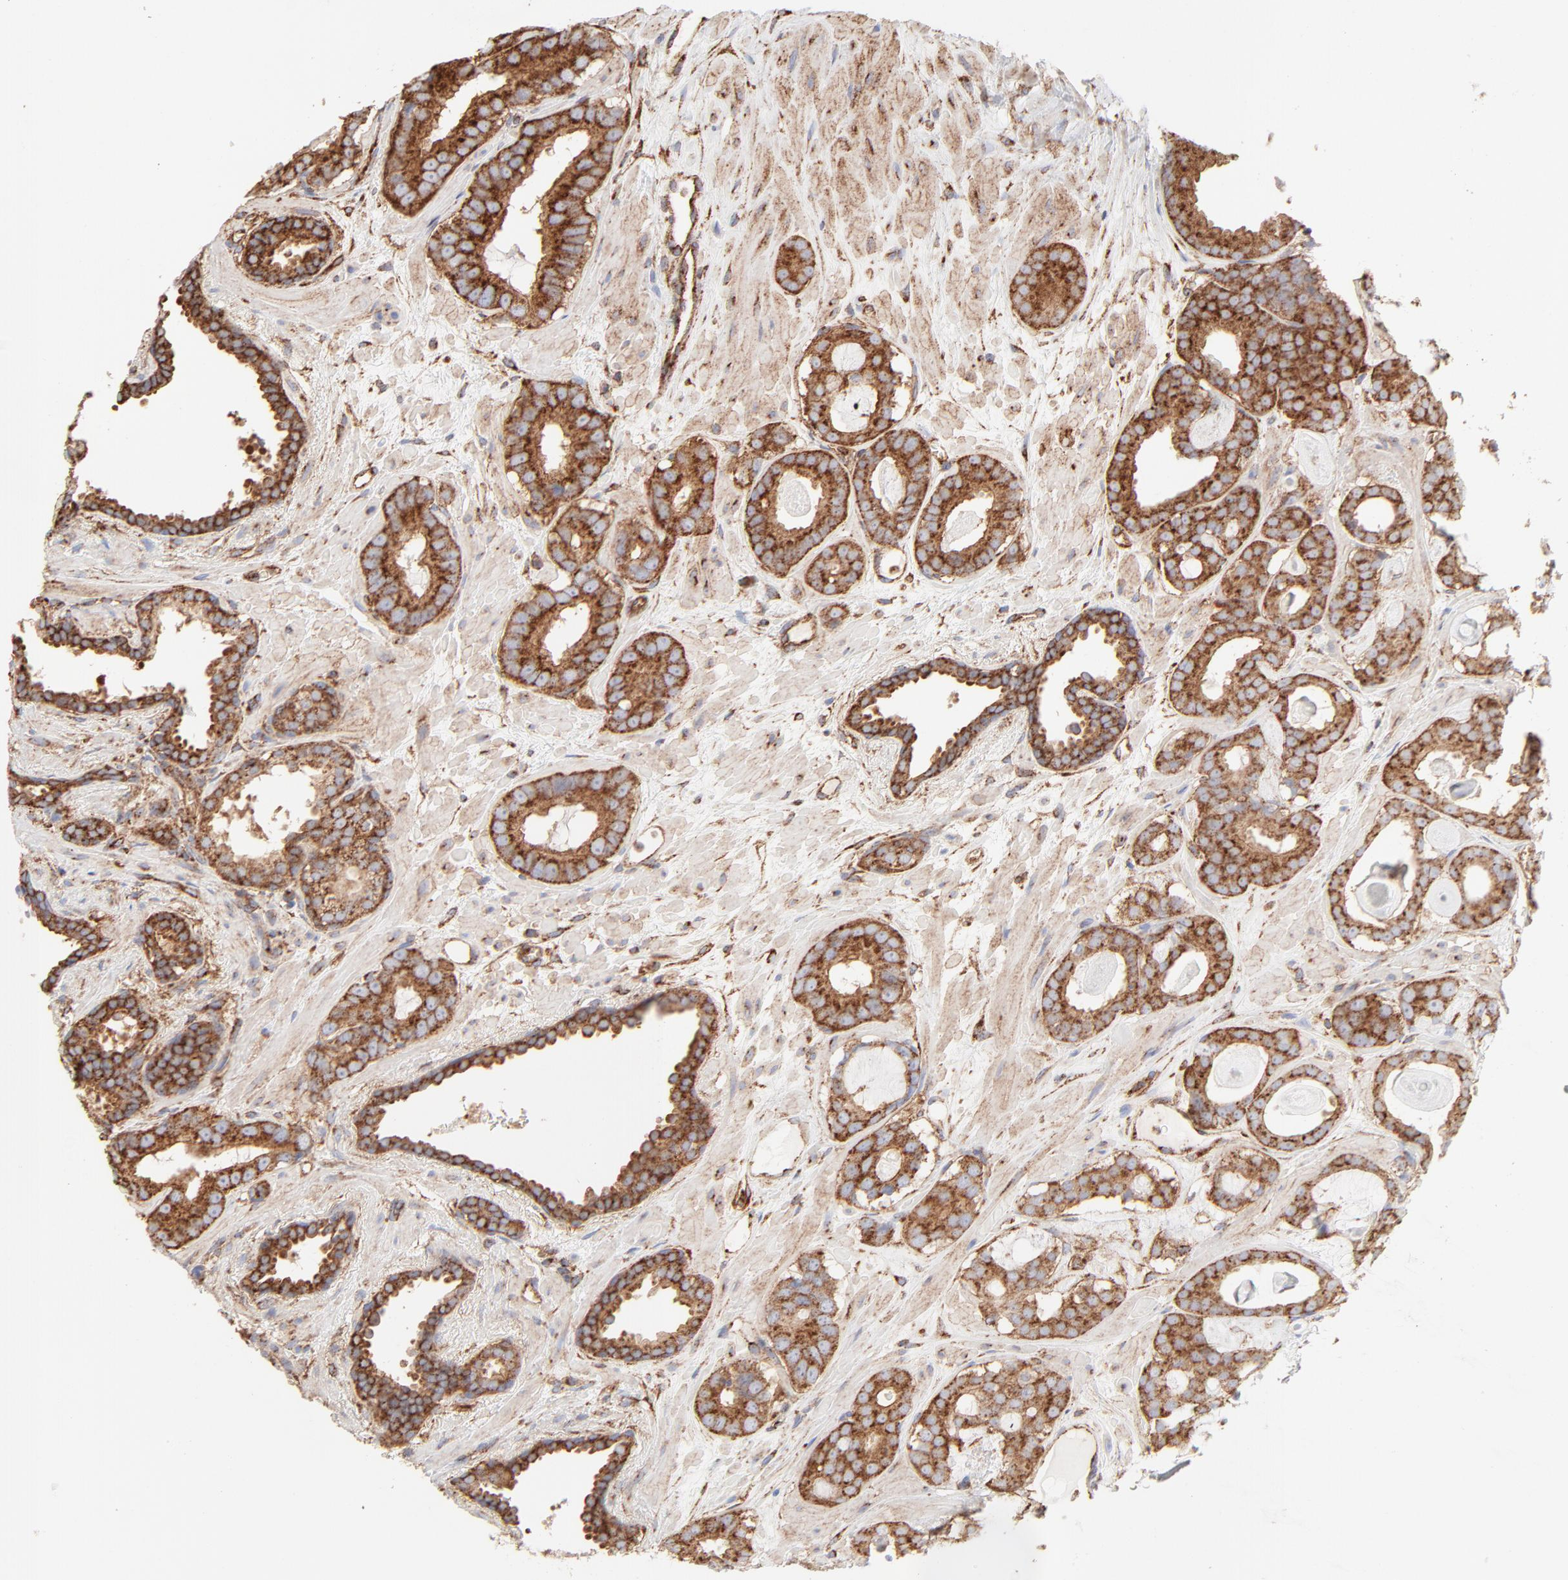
{"staining": {"intensity": "strong", "quantity": ">75%", "location": "cytoplasmic/membranous"}, "tissue": "prostate cancer", "cell_type": "Tumor cells", "image_type": "cancer", "snomed": [{"axis": "morphology", "description": "Adenocarcinoma, Low grade"}, {"axis": "topography", "description": "Prostate"}], "caption": "Protein expression analysis of human prostate low-grade adenocarcinoma reveals strong cytoplasmic/membranous staining in about >75% of tumor cells.", "gene": "CLTB", "patient": {"sex": "male", "age": 57}}